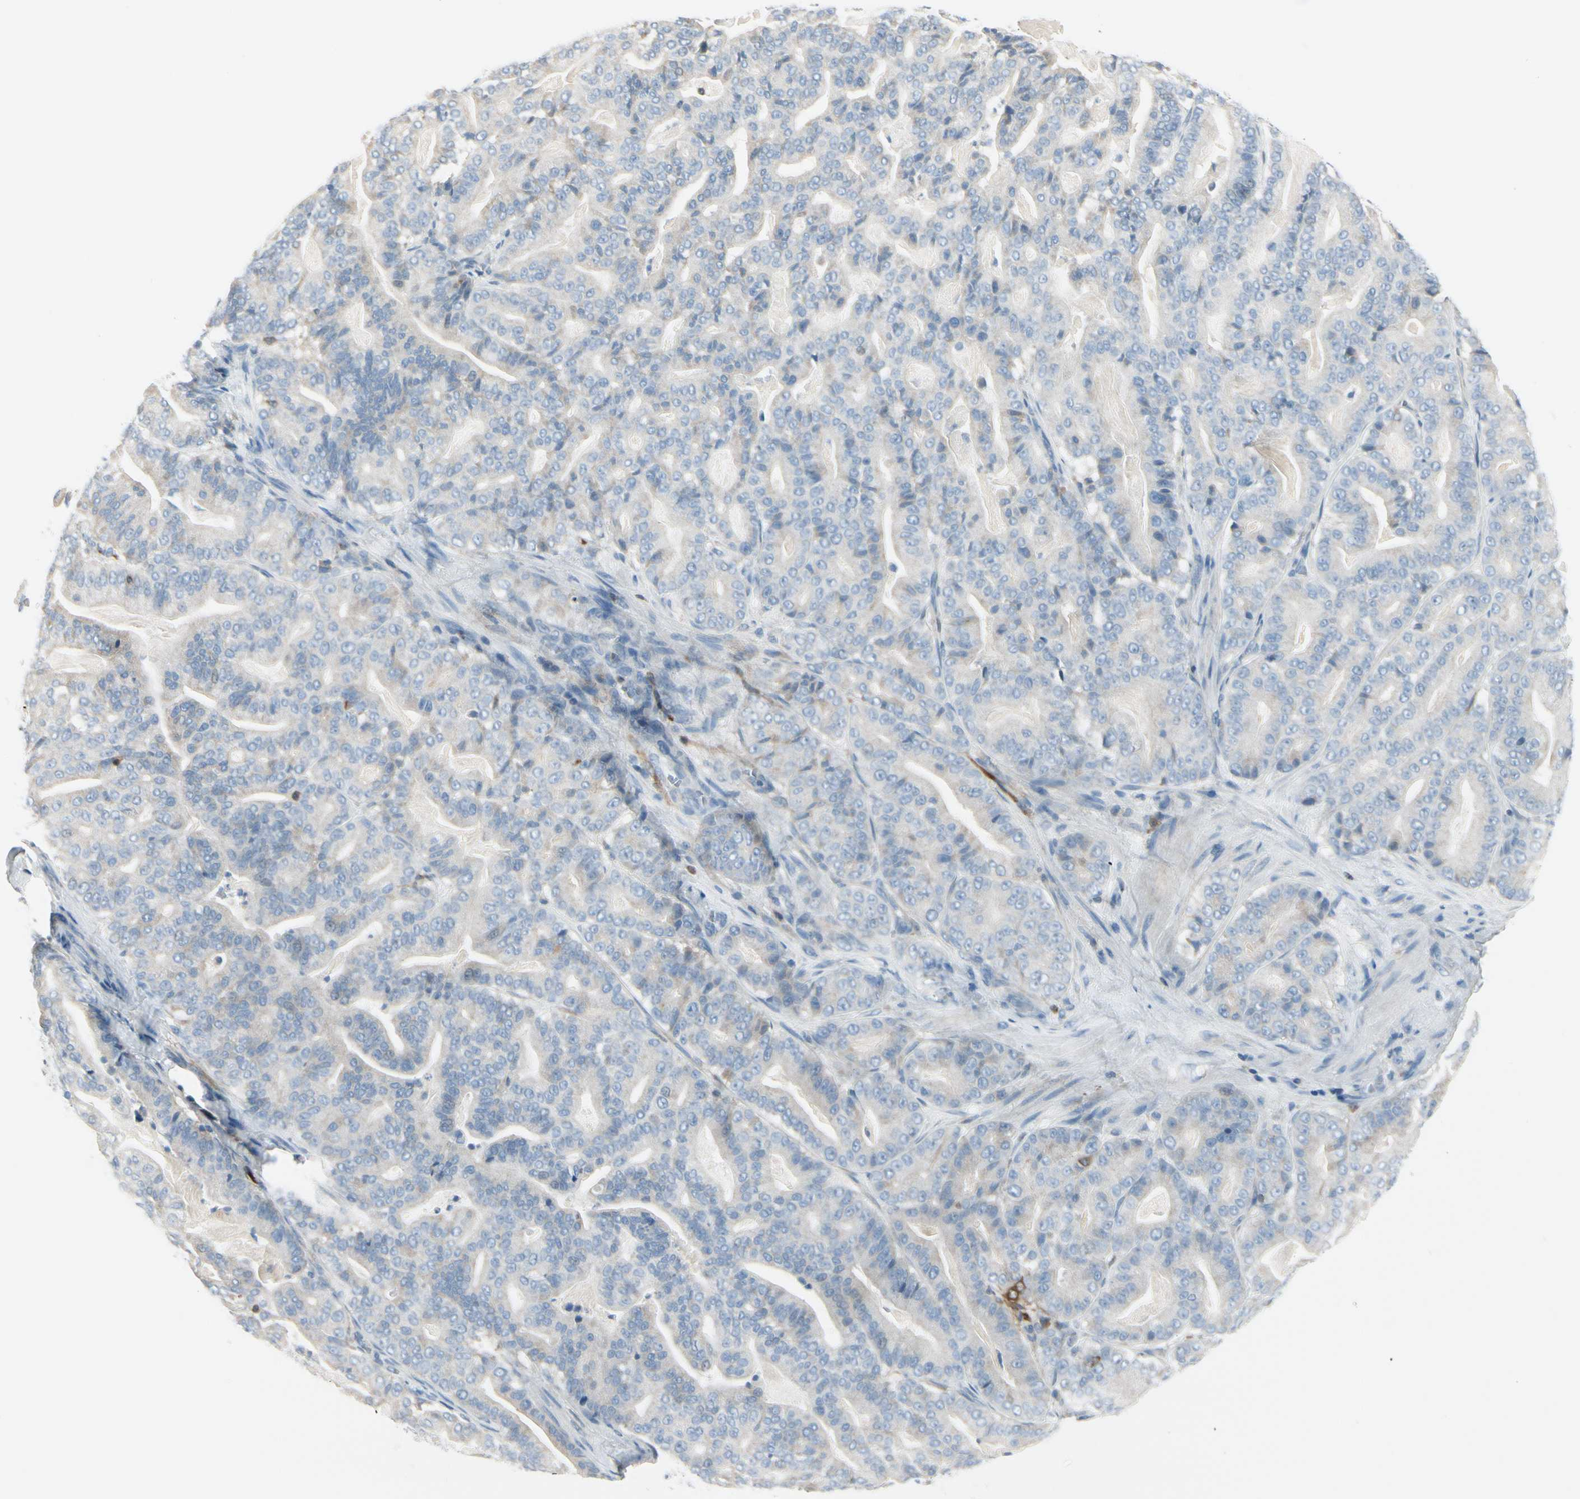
{"staining": {"intensity": "negative", "quantity": "none", "location": "none"}, "tissue": "pancreatic cancer", "cell_type": "Tumor cells", "image_type": "cancer", "snomed": [{"axis": "morphology", "description": "Adenocarcinoma, NOS"}, {"axis": "topography", "description": "Pancreas"}], "caption": "An immunohistochemistry (IHC) image of pancreatic cancer (adenocarcinoma) is shown. There is no staining in tumor cells of pancreatic cancer (adenocarcinoma).", "gene": "TRAF1", "patient": {"sex": "male", "age": 63}}